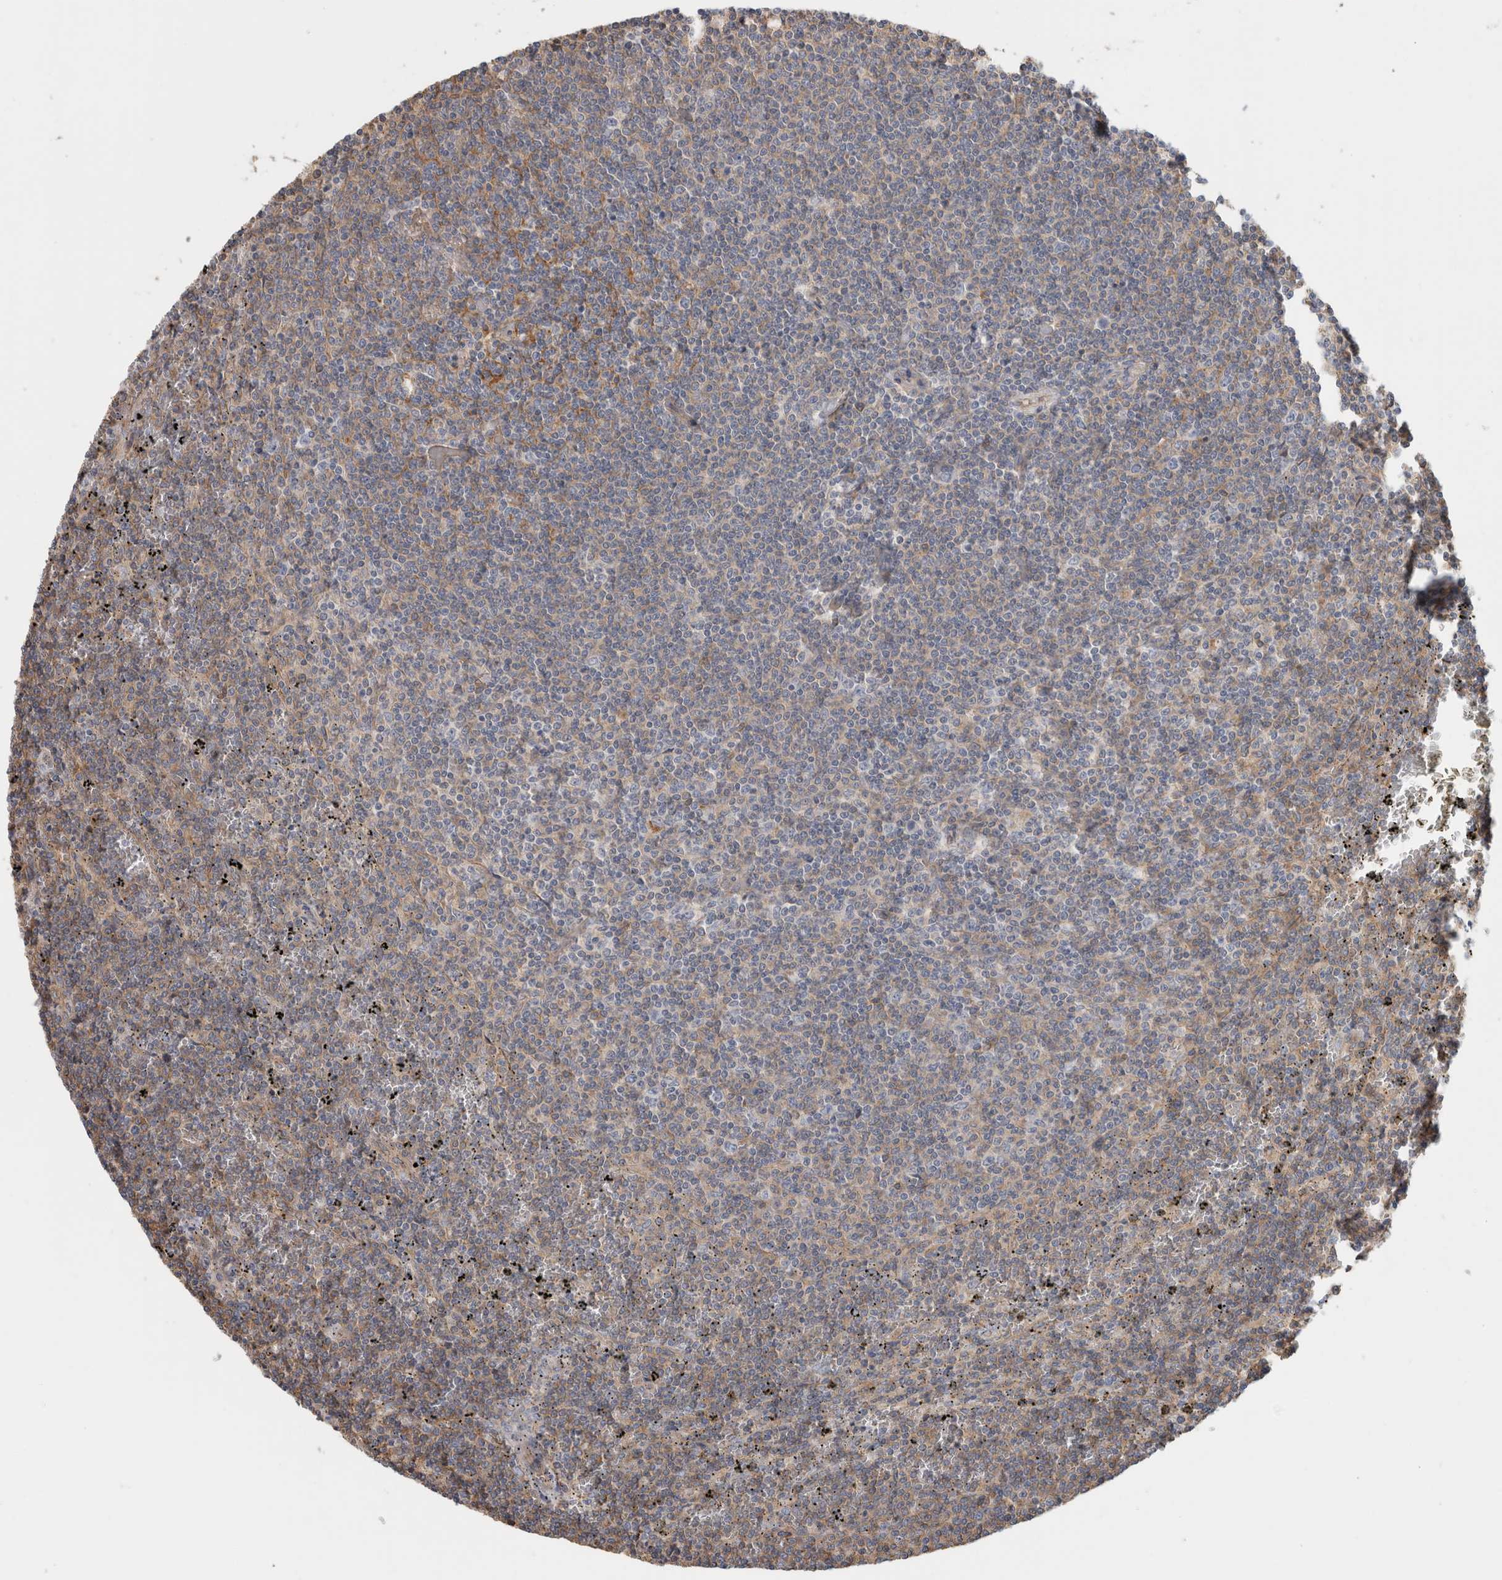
{"staining": {"intensity": "negative", "quantity": "none", "location": "none"}, "tissue": "lymphoma", "cell_type": "Tumor cells", "image_type": "cancer", "snomed": [{"axis": "morphology", "description": "Malignant lymphoma, non-Hodgkin's type, Low grade"}, {"axis": "topography", "description": "Spleen"}], "caption": "This photomicrograph is of lymphoma stained with immunohistochemistry to label a protein in brown with the nuclei are counter-stained blue. There is no staining in tumor cells. (IHC, brightfield microscopy, high magnification).", "gene": "CFI", "patient": {"sex": "female", "age": 50}}